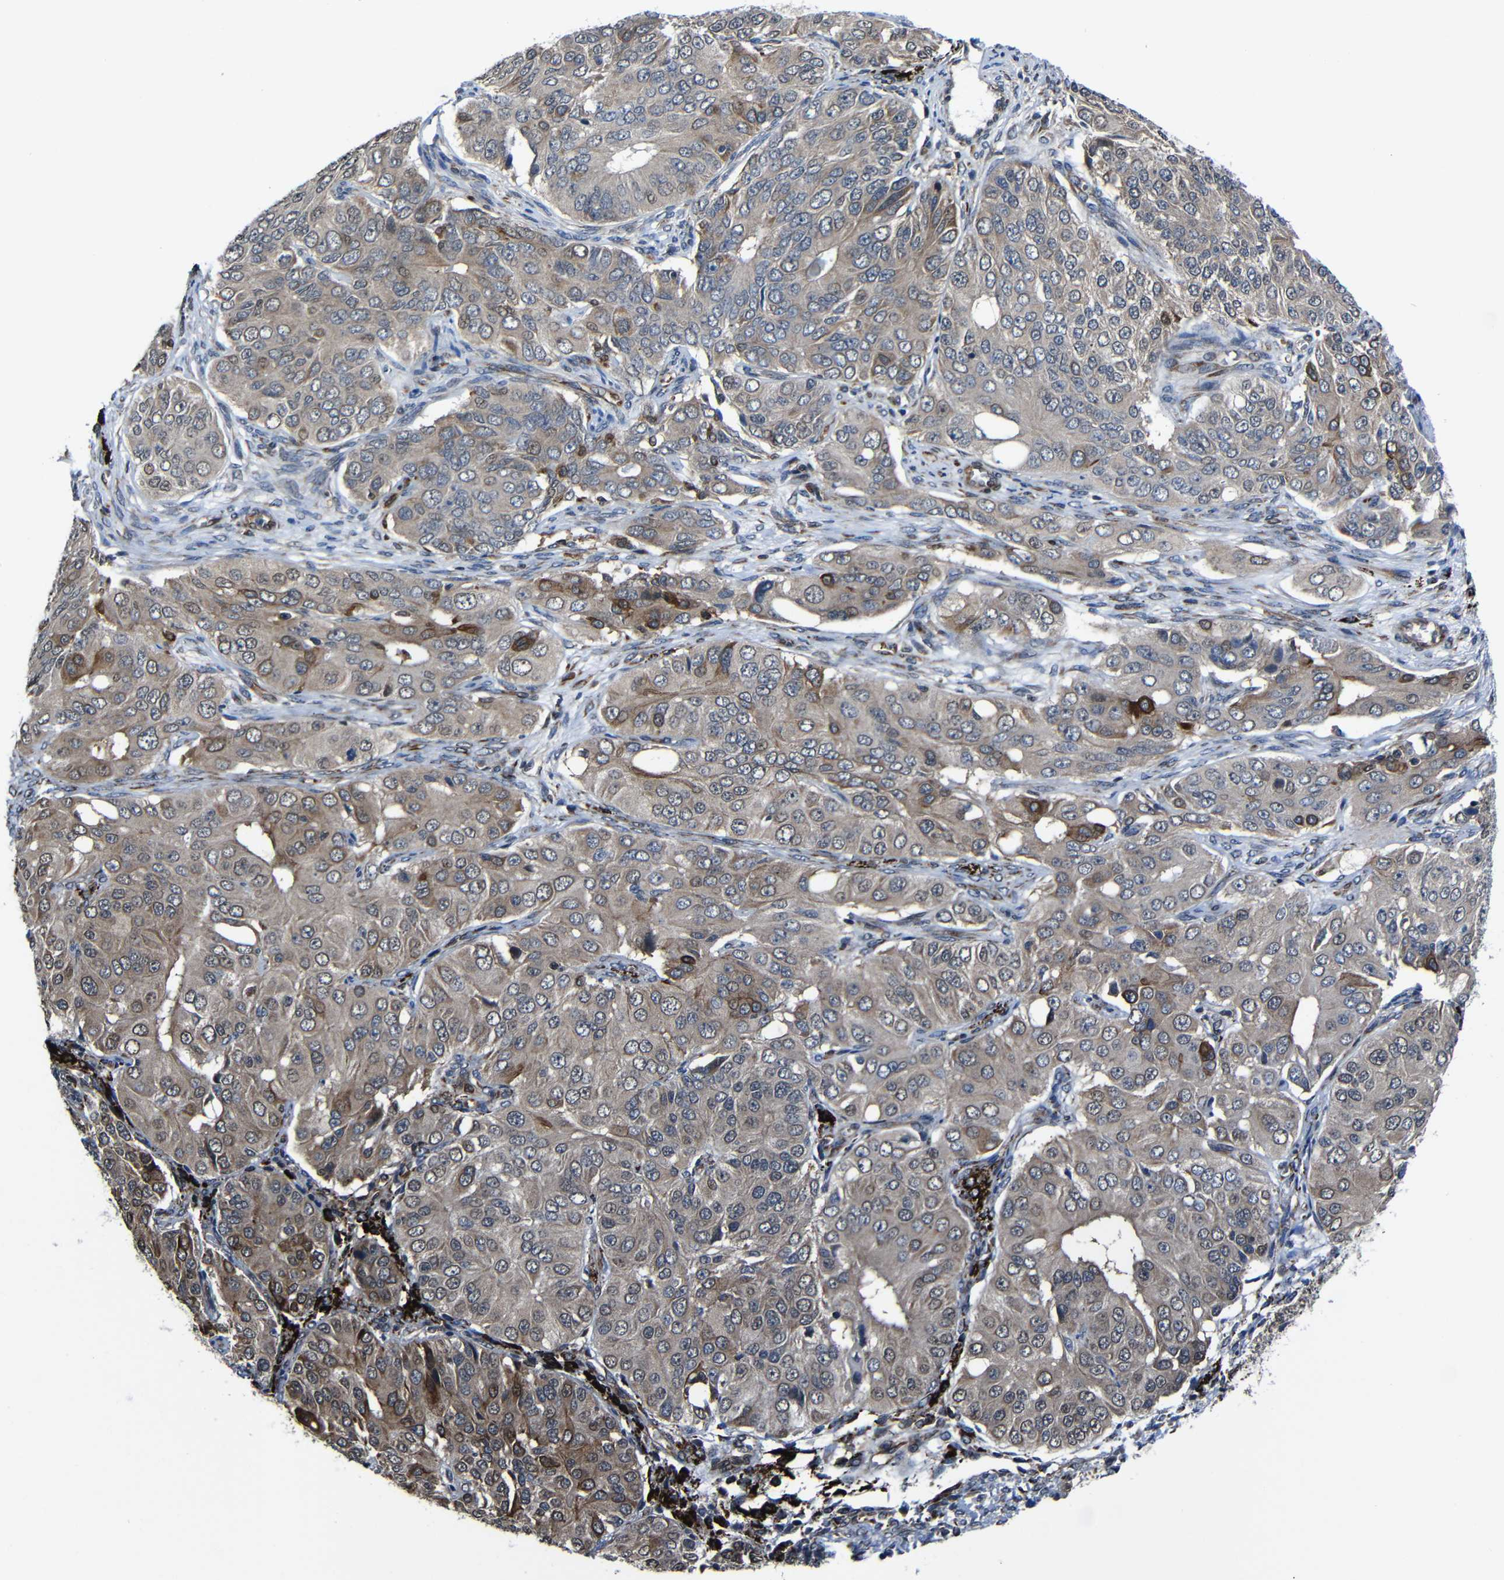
{"staining": {"intensity": "weak", "quantity": ">75%", "location": "cytoplasmic/membranous"}, "tissue": "ovarian cancer", "cell_type": "Tumor cells", "image_type": "cancer", "snomed": [{"axis": "morphology", "description": "Carcinoma, endometroid"}, {"axis": "topography", "description": "Ovary"}], "caption": "DAB immunohistochemical staining of human endometroid carcinoma (ovarian) reveals weak cytoplasmic/membranous protein expression in about >75% of tumor cells.", "gene": "KIAA0513", "patient": {"sex": "female", "age": 51}}